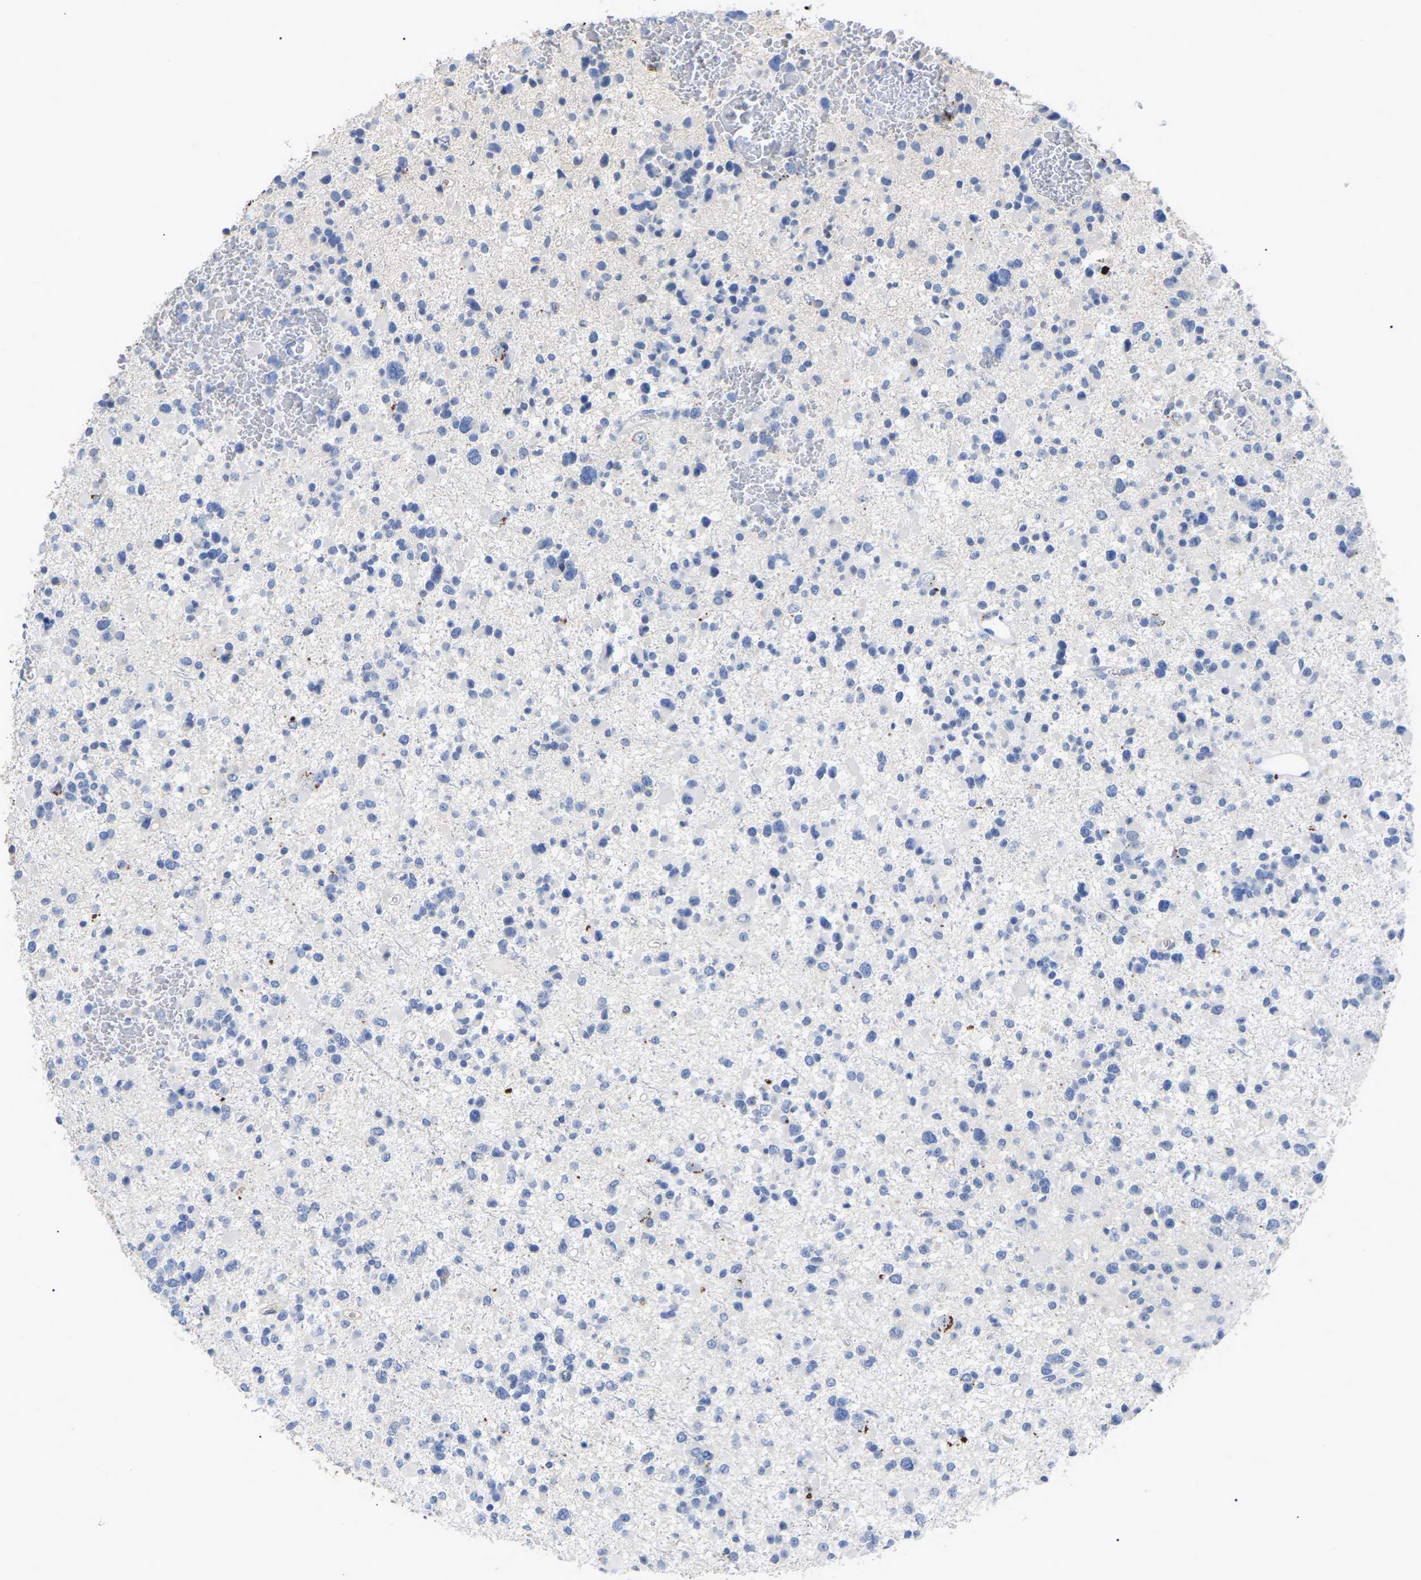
{"staining": {"intensity": "negative", "quantity": "none", "location": "none"}, "tissue": "glioma", "cell_type": "Tumor cells", "image_type": "cancer", "snomed": [{"axis": "morphology", "description": "Glioma, malignant, Low grade"}, {"axis": "topography", "description": "Brain"}], "caption": "Tumor cells are negative for brown protein staining in glioma.", "gene": "SMPD2", "patient": {"sex": "female", "age": 22}}